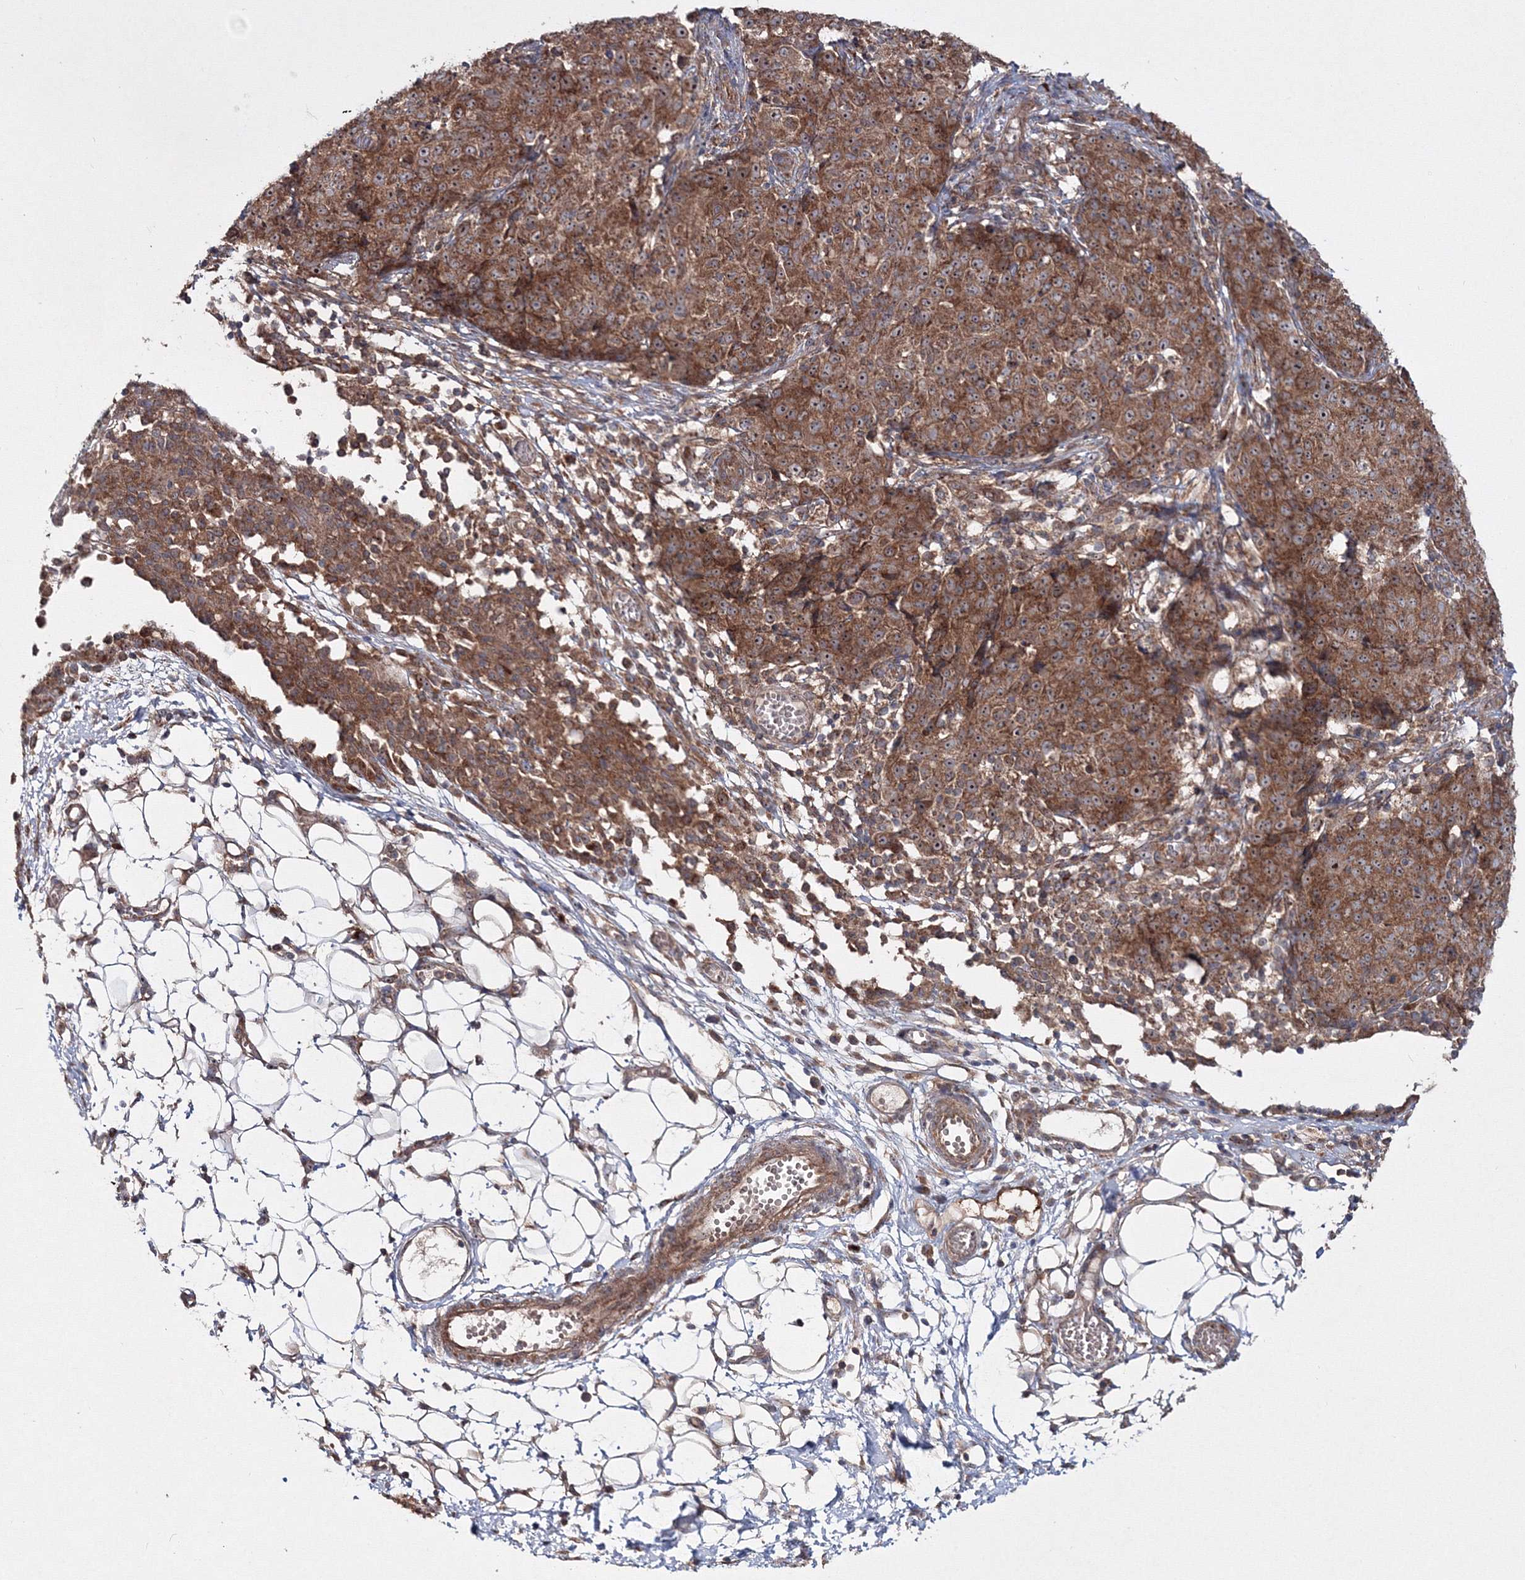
{"staining": {"intensity": "strong", "quantity": ">75%", "location": "cytoplasmic/membranous,nuclear"}, "tissue": "ovarian cancer", "cell_type": "Tumor cells", "image_type": "cancer", "snomed": [{"axis": "morphology", "description": "Carcinoma, endometroid"}, {"axis": "topography", "description": "Ovary"}], "caption": "Protein analysis of ovarian cancer tissue exhibits strong cytoplasmic/membranous and nuclear staining in about >75% of tumor cells. The protein is shown in brown color, while the nuclei are stained blue.", "gene": "PEX13", "patient": {"sex": "female", "age": 42}}